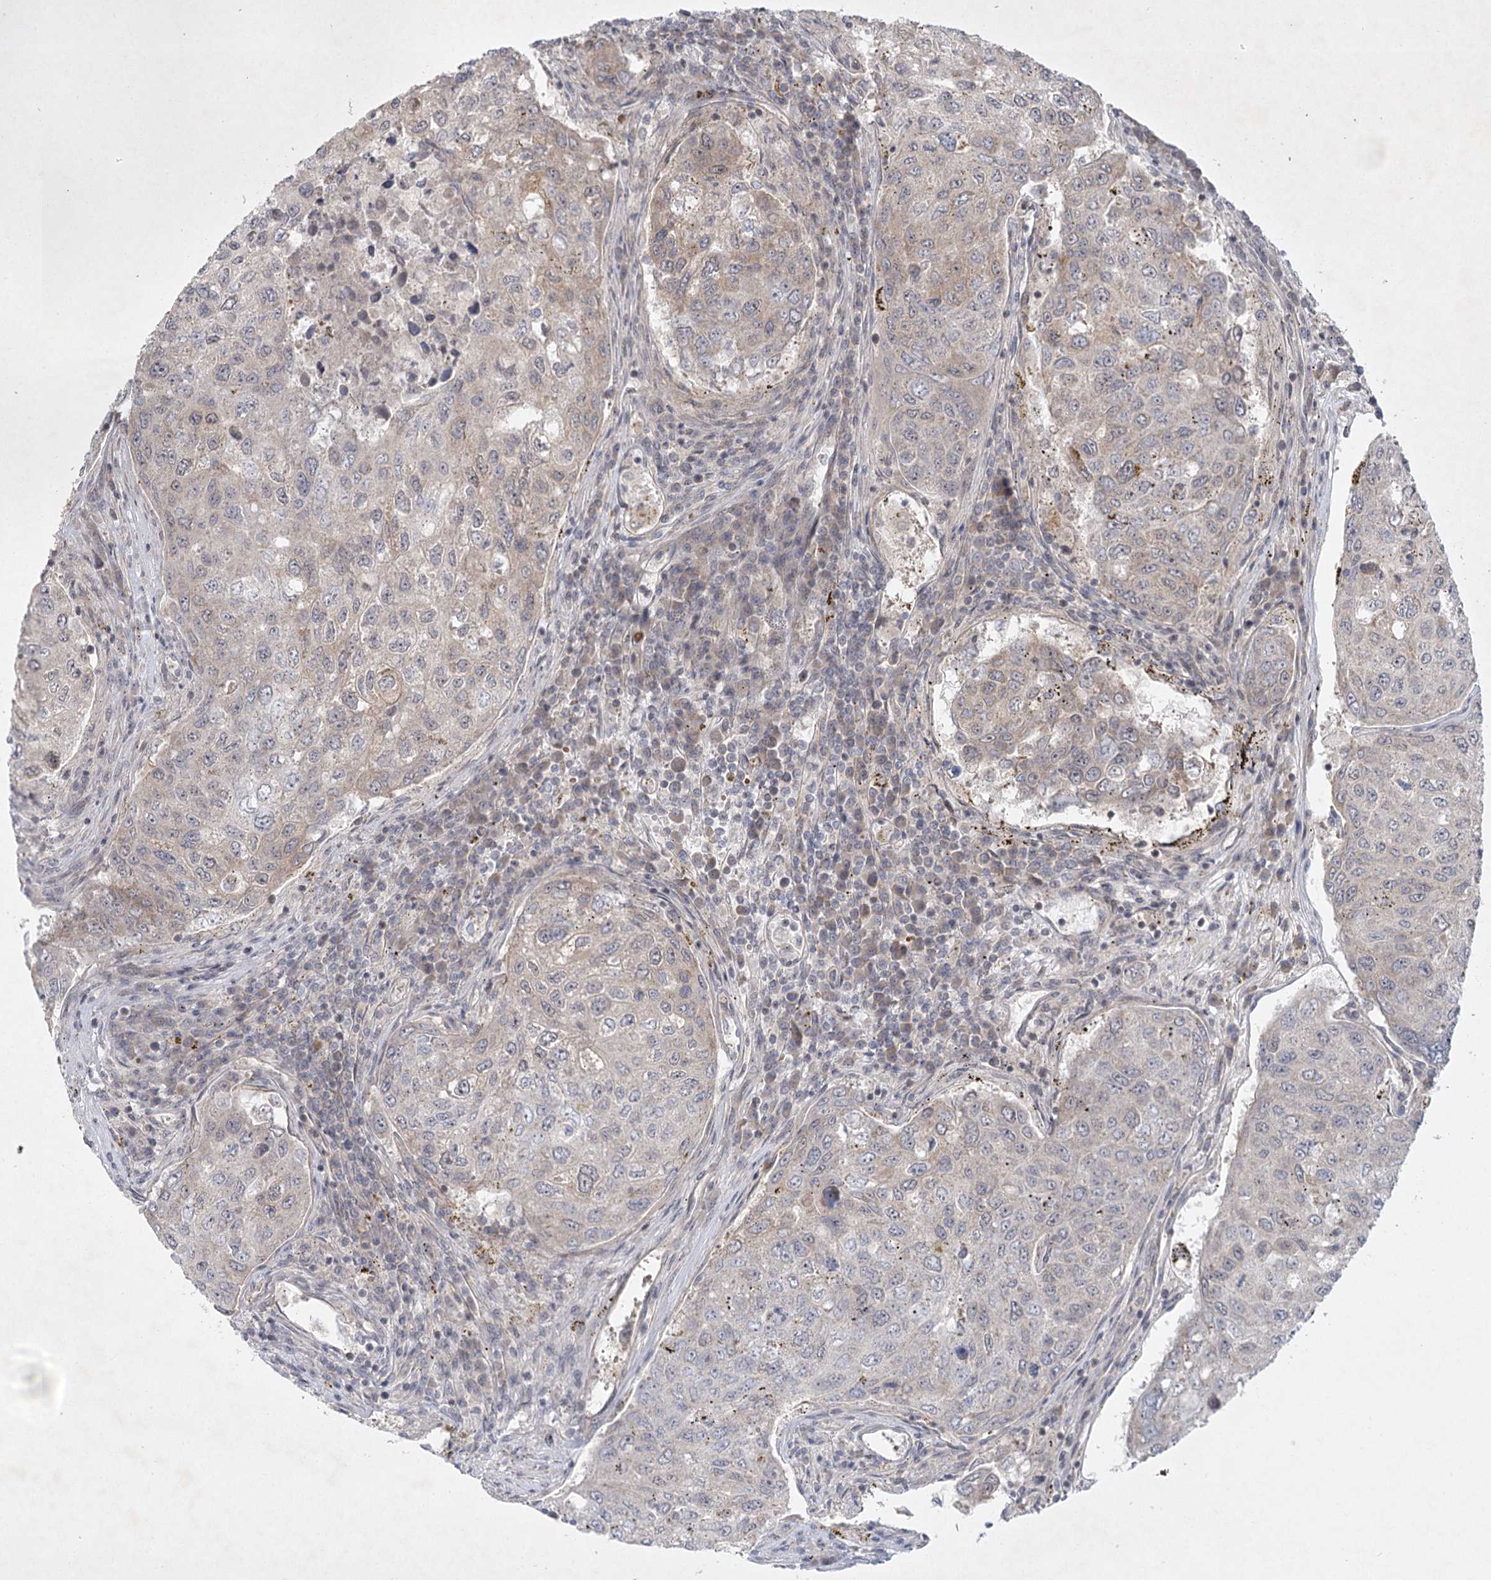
{"staining": {"intensity": "negative", "quantity": "none", "location": "none"}, "tissue": "urothelial cancer", "cell_type": "Tumor cells", "image_type": "cancer", "snomed": [{"axis": "morphology", "description": "Urothelial carcinoma, High grade"}, {"axis": "topography", "description": "Lymph node"}, {"axis": "topography", "description": "Urinary bladder"}], "caption": "Urothelial cancer was stained to show a protein in brown. There is no significant positivity in tumor cells.", "gene": "SH2D3A", "patient": {"sex": "male", "age": 51}}